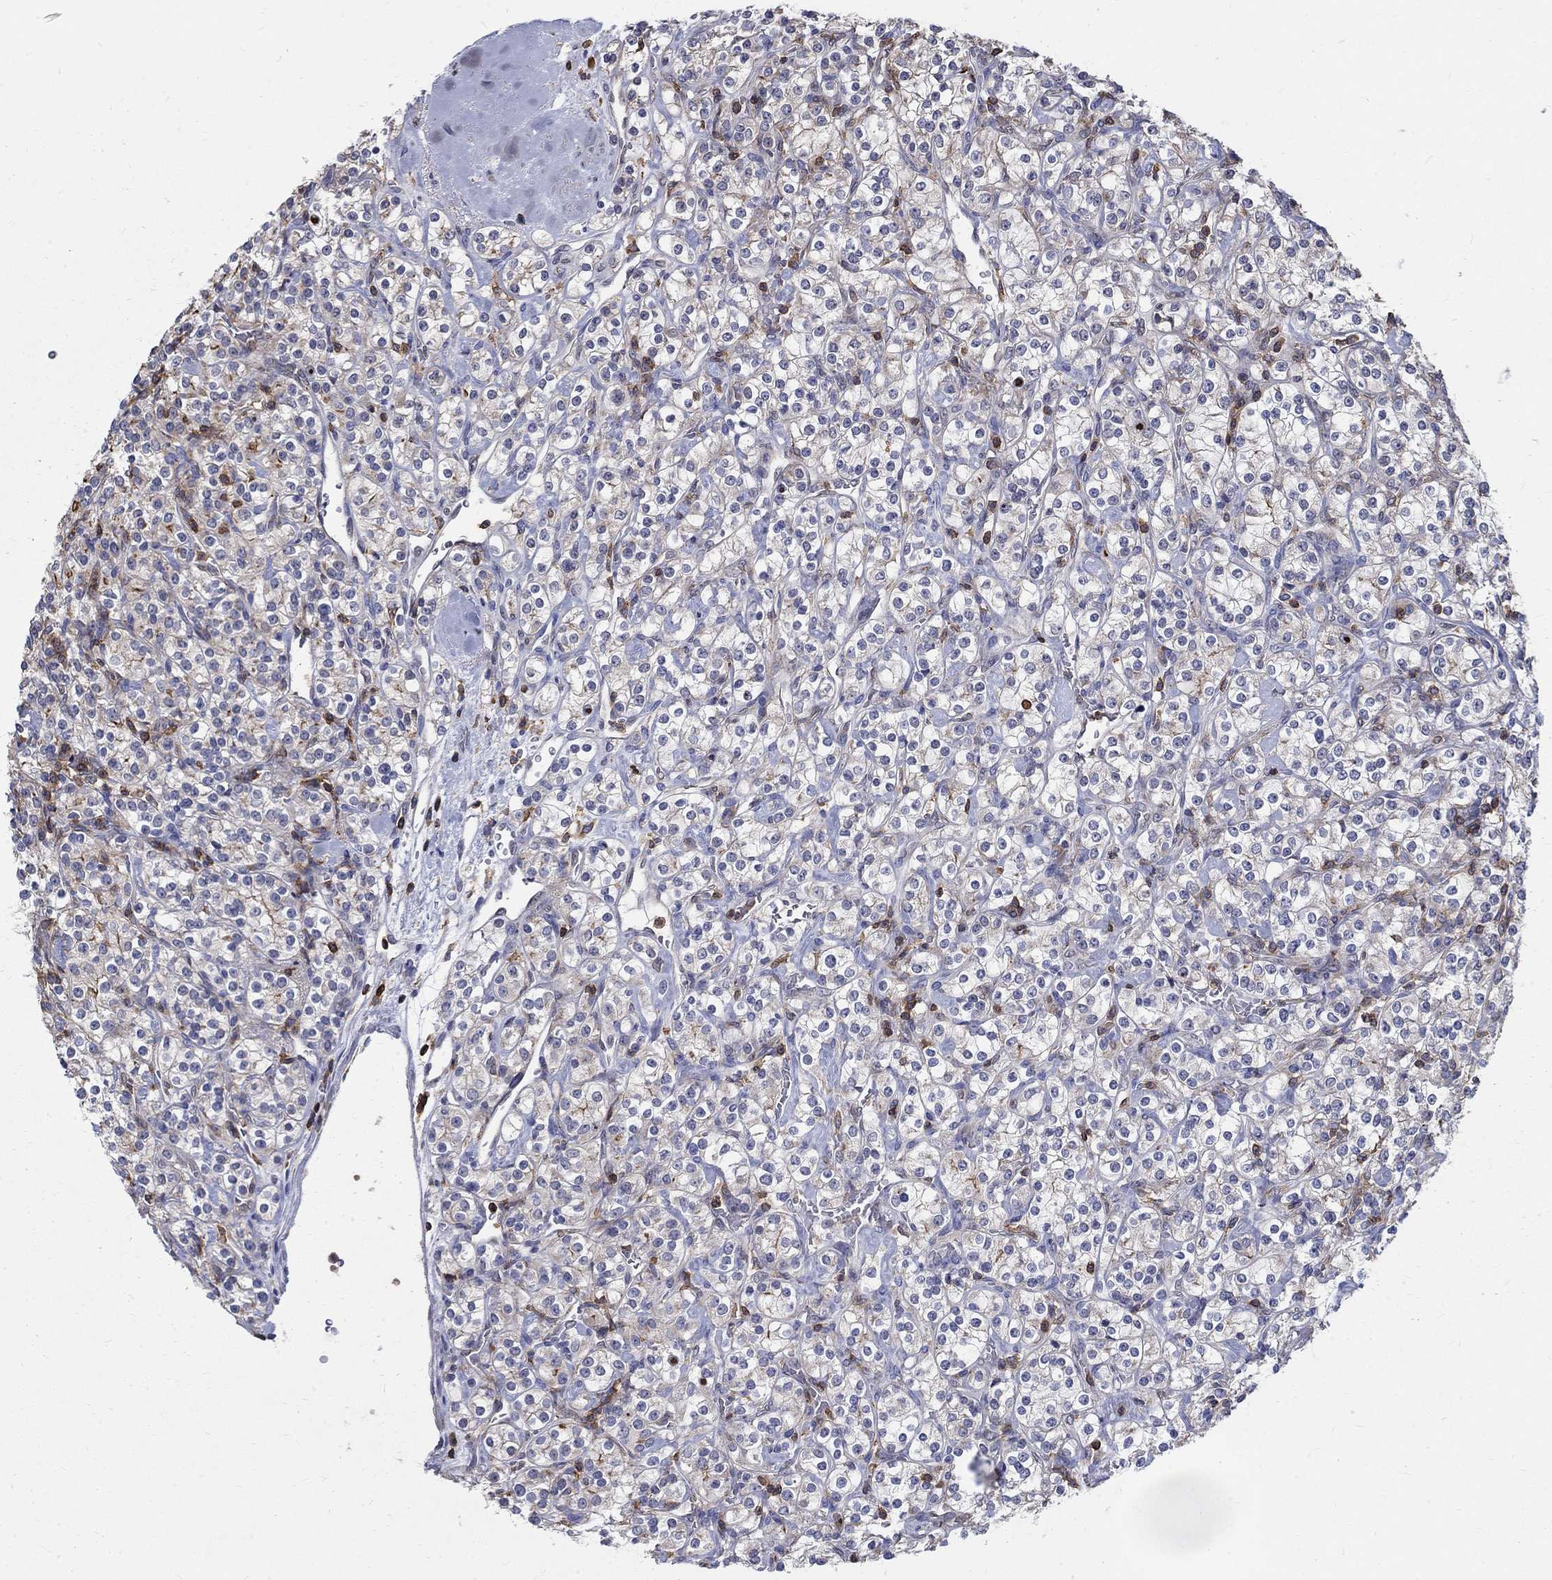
{"staining": {"intensity": "negative", "quantity": "none", "location": "none"}, "tissue": "renal cancer", "cell_type": "Tumor cells", "image_type": "cancer", "snomed": [{"axis": "morphology", "description": "Adenocarcinoma, NOS"}, {"axis": "topography", "description": "Kidney"}], "caption": "This is an immunohistochemistry image of human renal adenocarcinoma. There is no expression in tumor cells.", "gene": "AGAP2", "patient": {"sex": "male", "age": 77}}